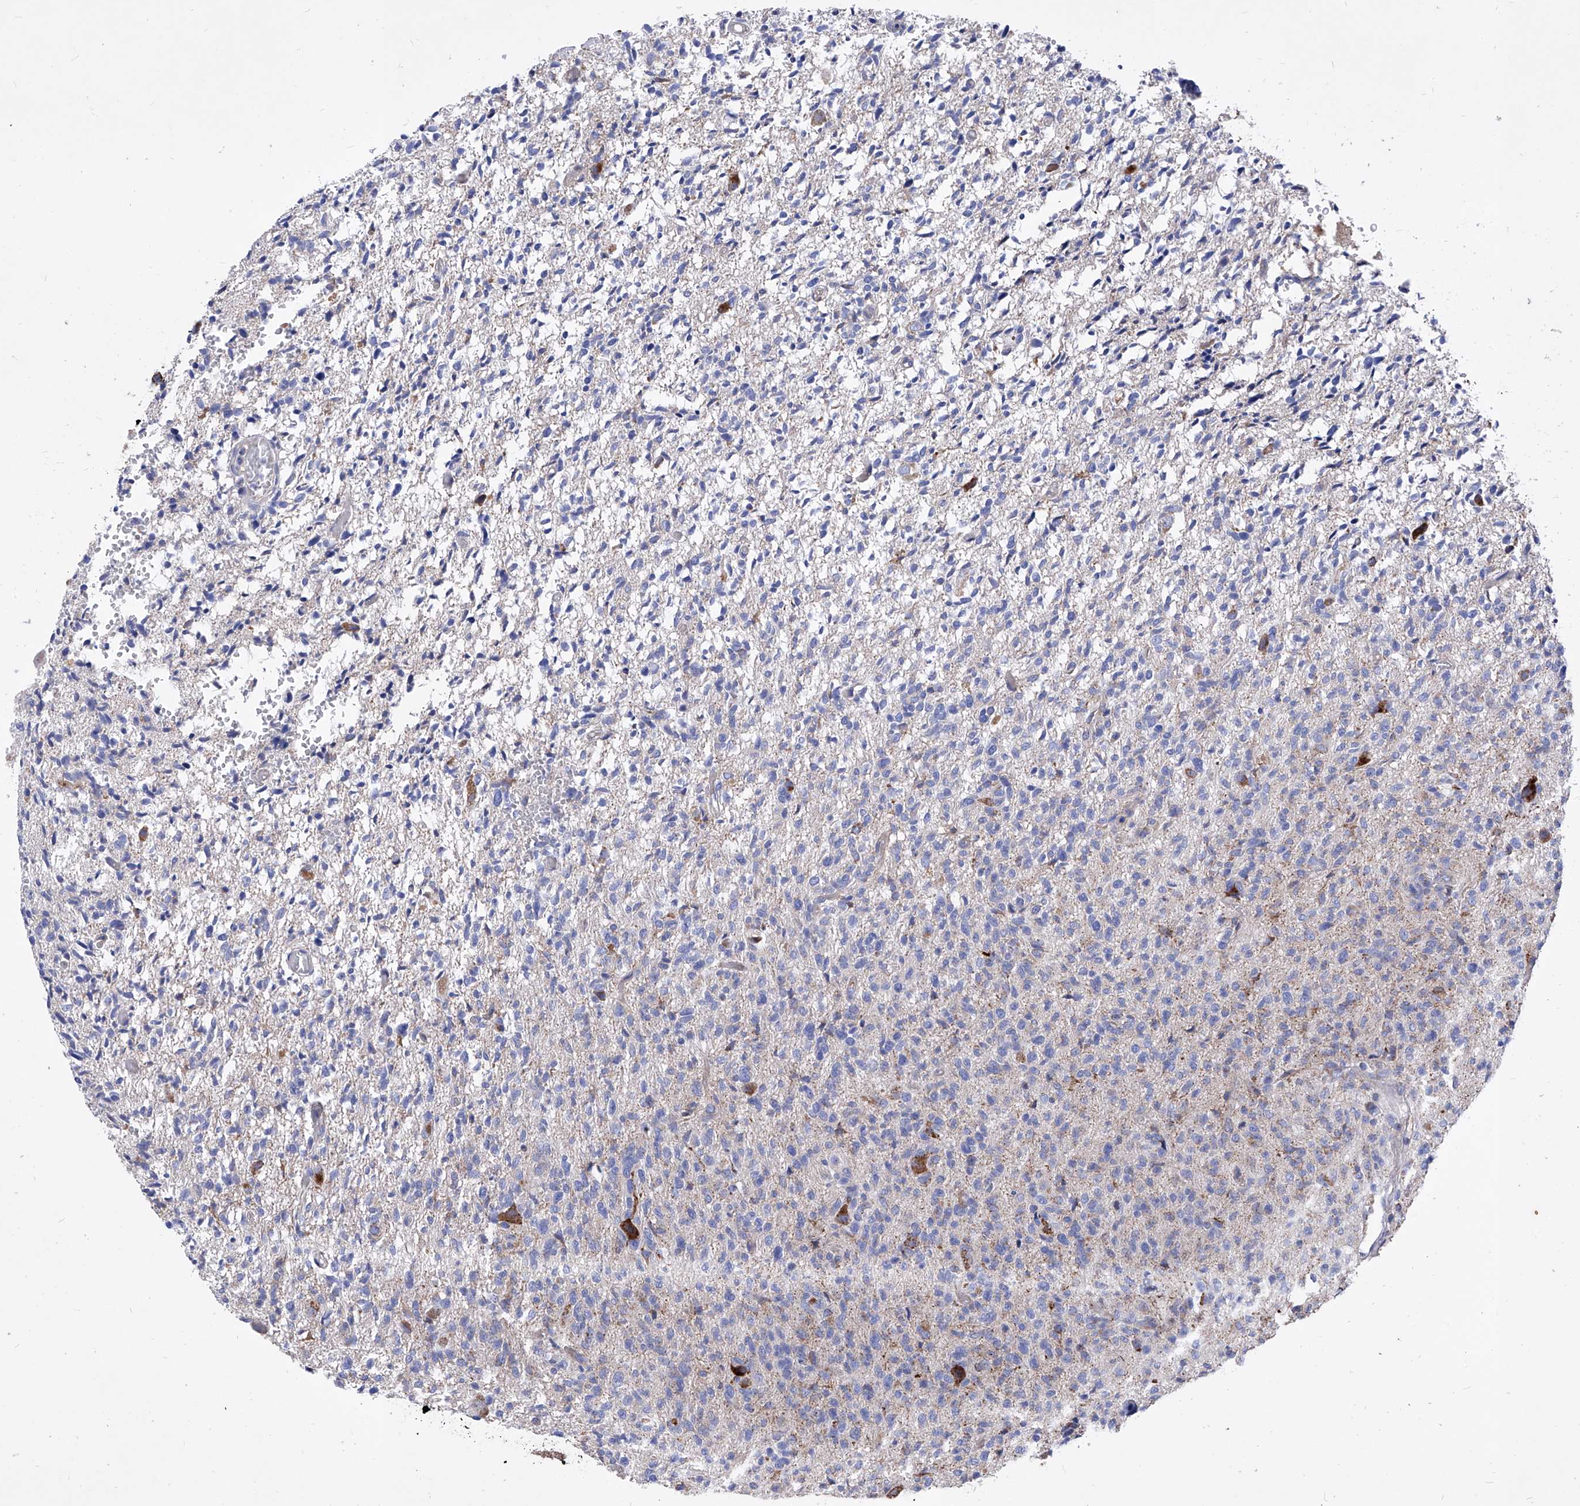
{"staining": {"intensity": "negative", "quantity": "none", "location": "none"}, "tissue": "glioma", "cell_type": "Tumor cells", "image_type": "cancer", "snomed": [{"axis": "morphology", "description": "Glioma, malignant, High grade"}, {"axis": "topography", "description": "Brain"}], "caption": "Immunohistochemistry (IHC) photomicrograph of human malignant glioma (high-grade) stained for a protein (brown), which exhibits no expression in tumor cells. Nuclei are stained in blue.", "gene": "HRNR", "patient": {"sex": "female", "age": 57}}